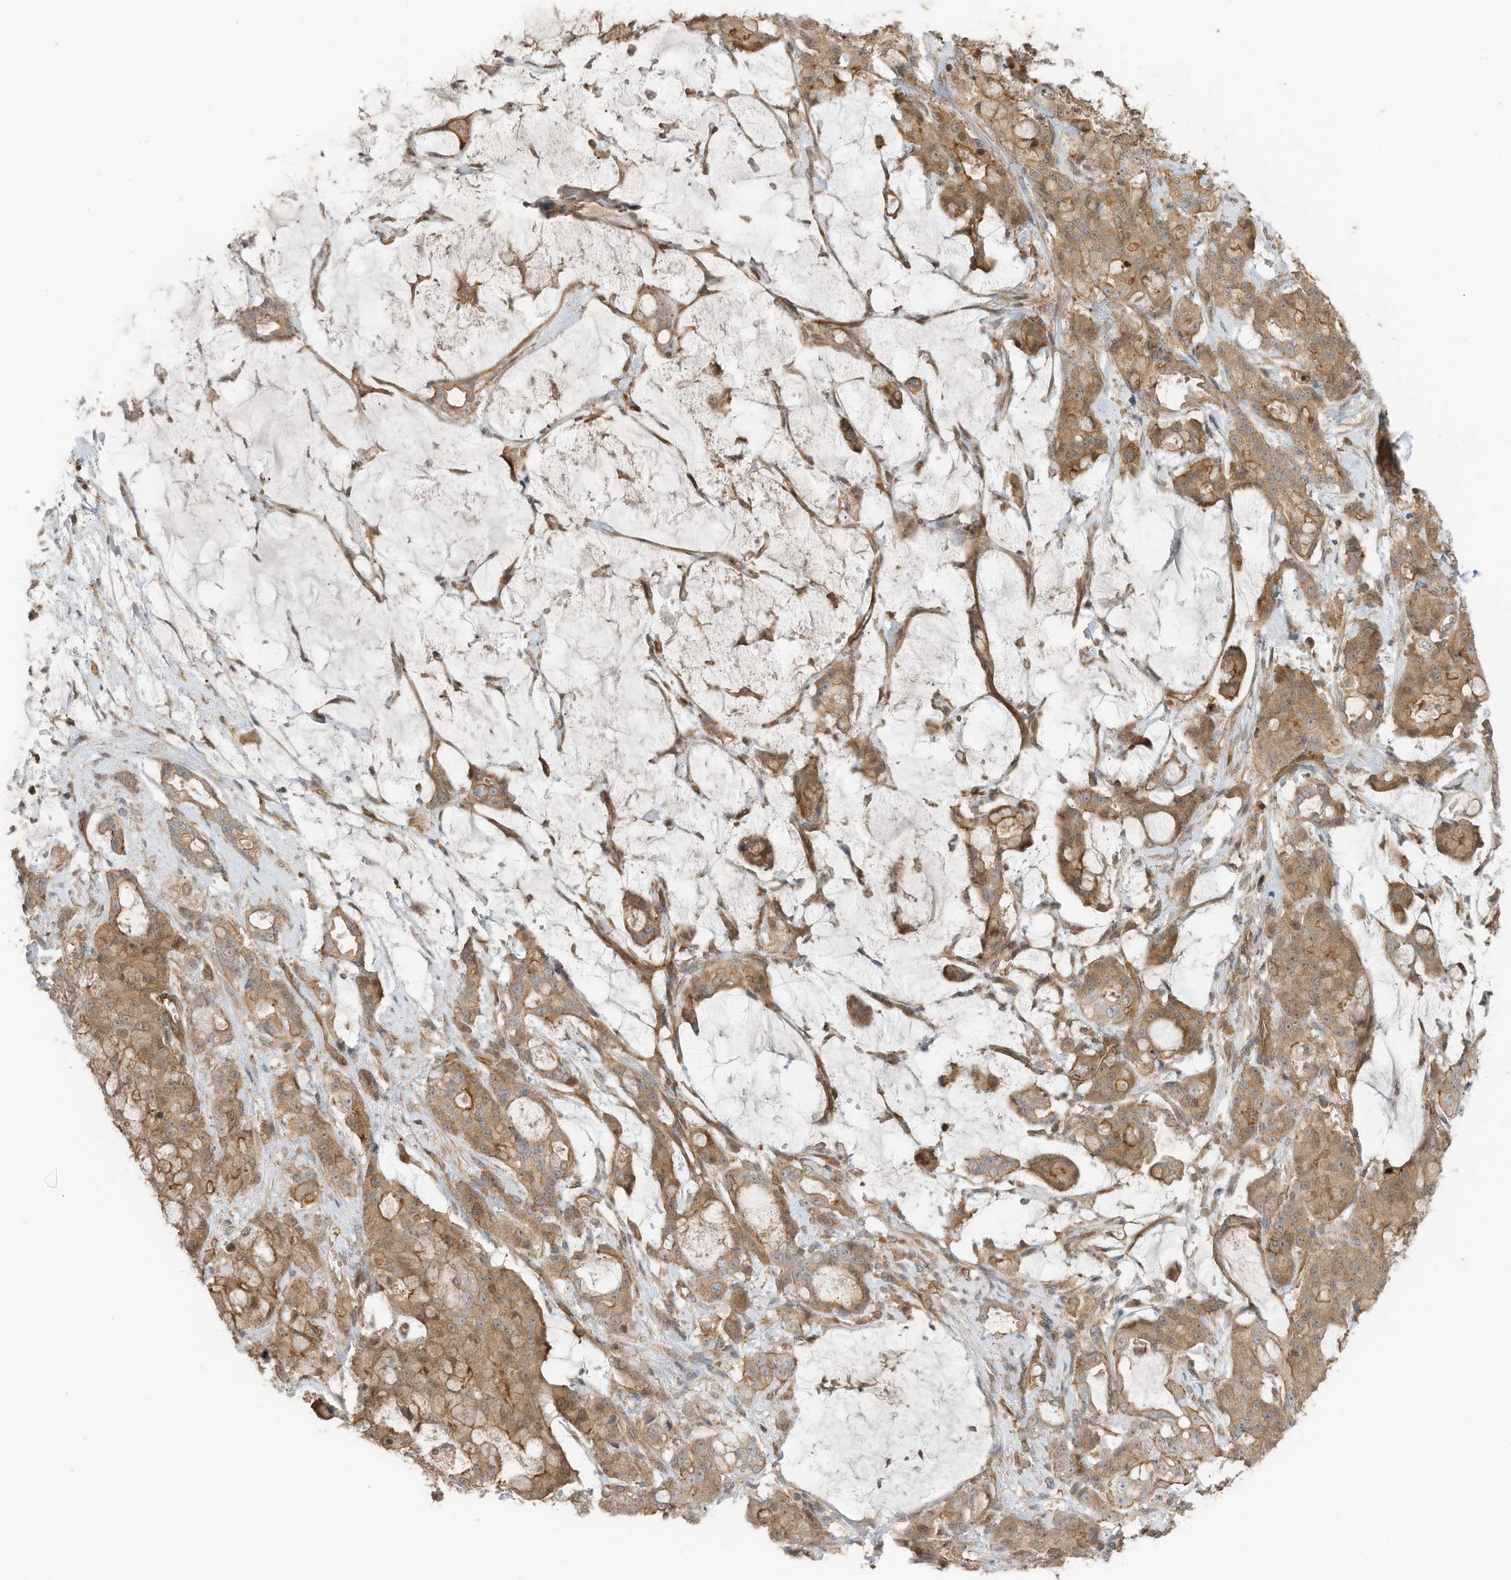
{"staining": {"intensity": "moderate", "quantity": ">75%", "location": "cytoplasmic/membranous"}, "tissue": "pancreatic cancer", "cell_type": "Tumor cells", "image_type": "cancer", "snomed": [{"axis": "morphology", "description": "Adenocarcinoma, NOS"}, {"axis": "topography", "description": "Pancreas"}], "caption": "The micrograph displays immunohistochemical staining of pancreatic cancer. There is moderate cytoplasmic/membranous staining is present in about >75% of tumor cells. Using DAB (3,3'-diaminobenzidine) (brown) and hematoxylin (blue) stains, captured at high magnification using brightfield microscopy.", "gene": "SLC25A12", "patient": {"sex": "female", "age": 73}}